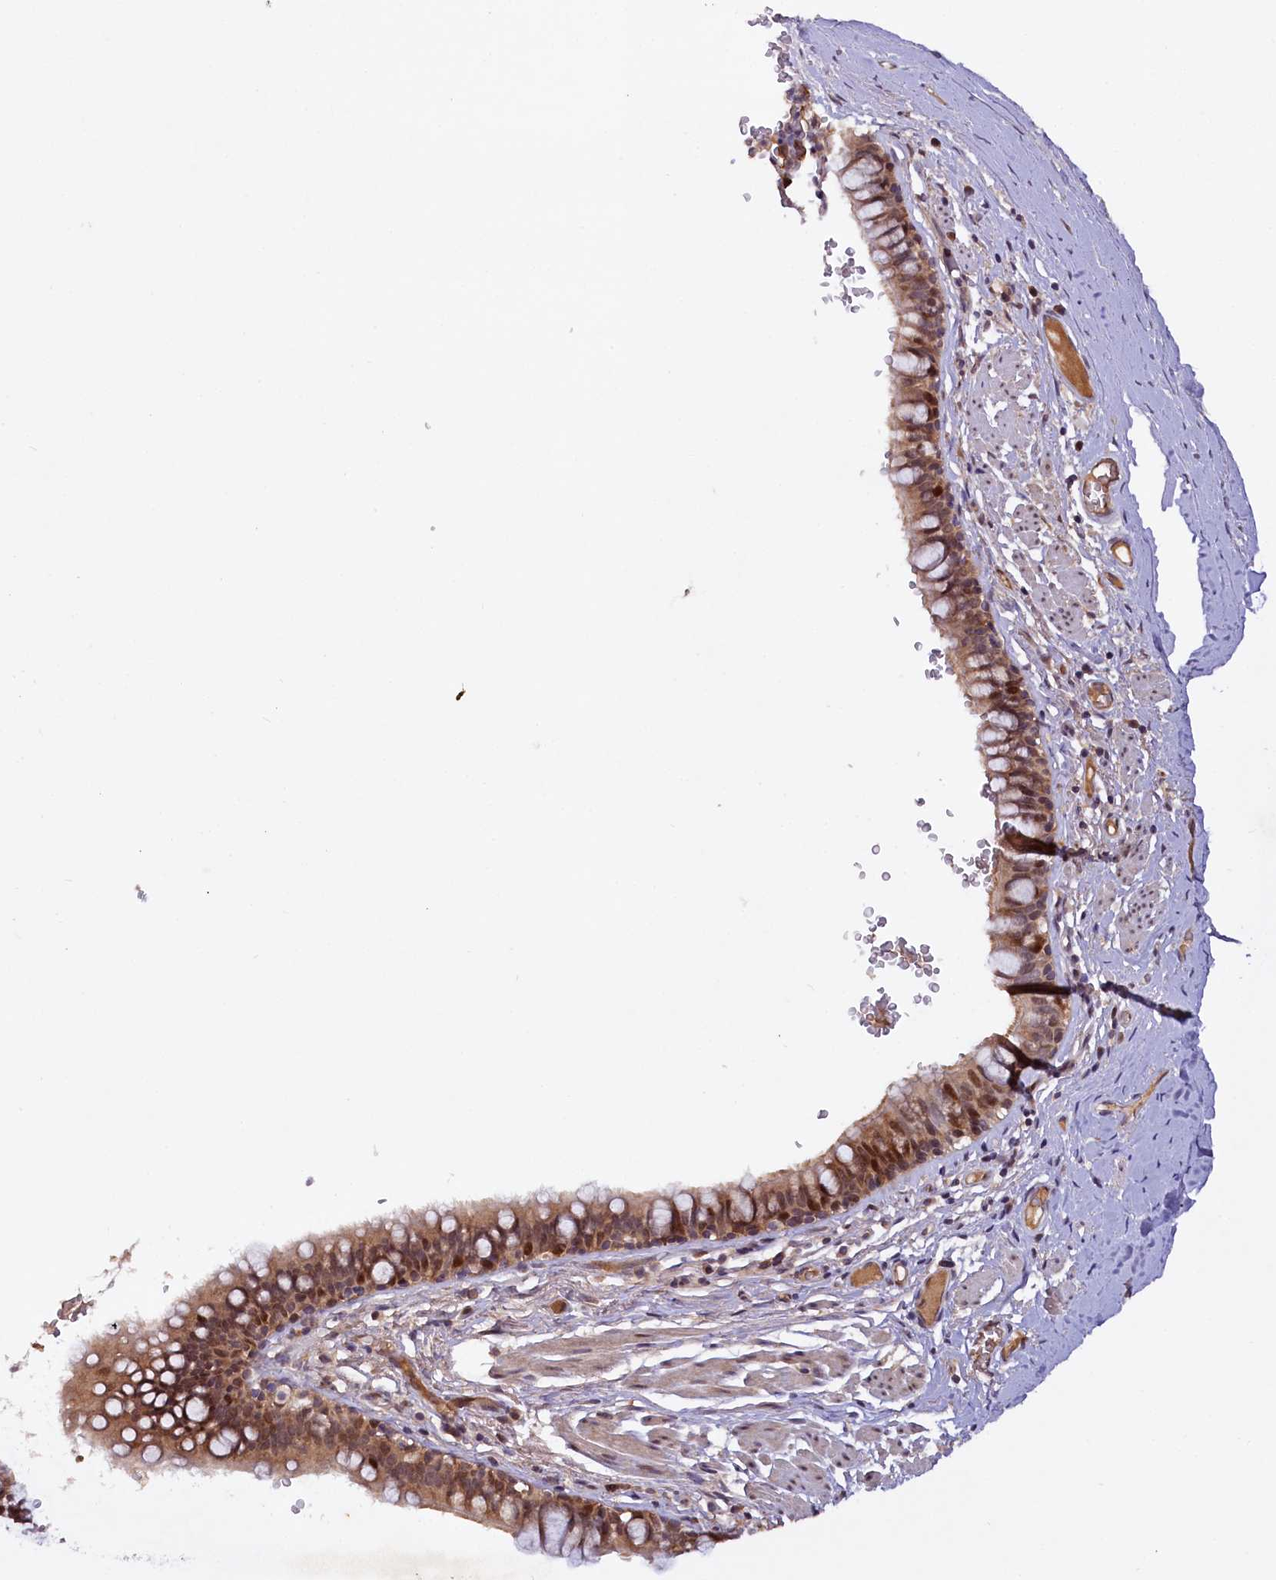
{"staining": {"intensity": "moderate", "quantity": ">75%", "location": "cytoplasmic/membranous,nuclear"}, "tissue": "bronchus", "cell_type": "Respiratory epithelial cells", "image_type": "normal", "snomed": [{"axis": "morphology", "description": "Normal tissue, NOS"}, {"axis": "topography", "description": "Cartilage tissue"}, {"axis": "topography", "description": "Bronchus"}], "caption": "An immunohistochemistry (IHC) micrograph of normal tissue is shown. Protein staining in brown highlights moderate cytoplasmic/membranous,nuclear positivity in bronchus within respiratory epithelial cells.", "gene": "N4BP2L1", "patient": {"sex": "female", "age": 36}}